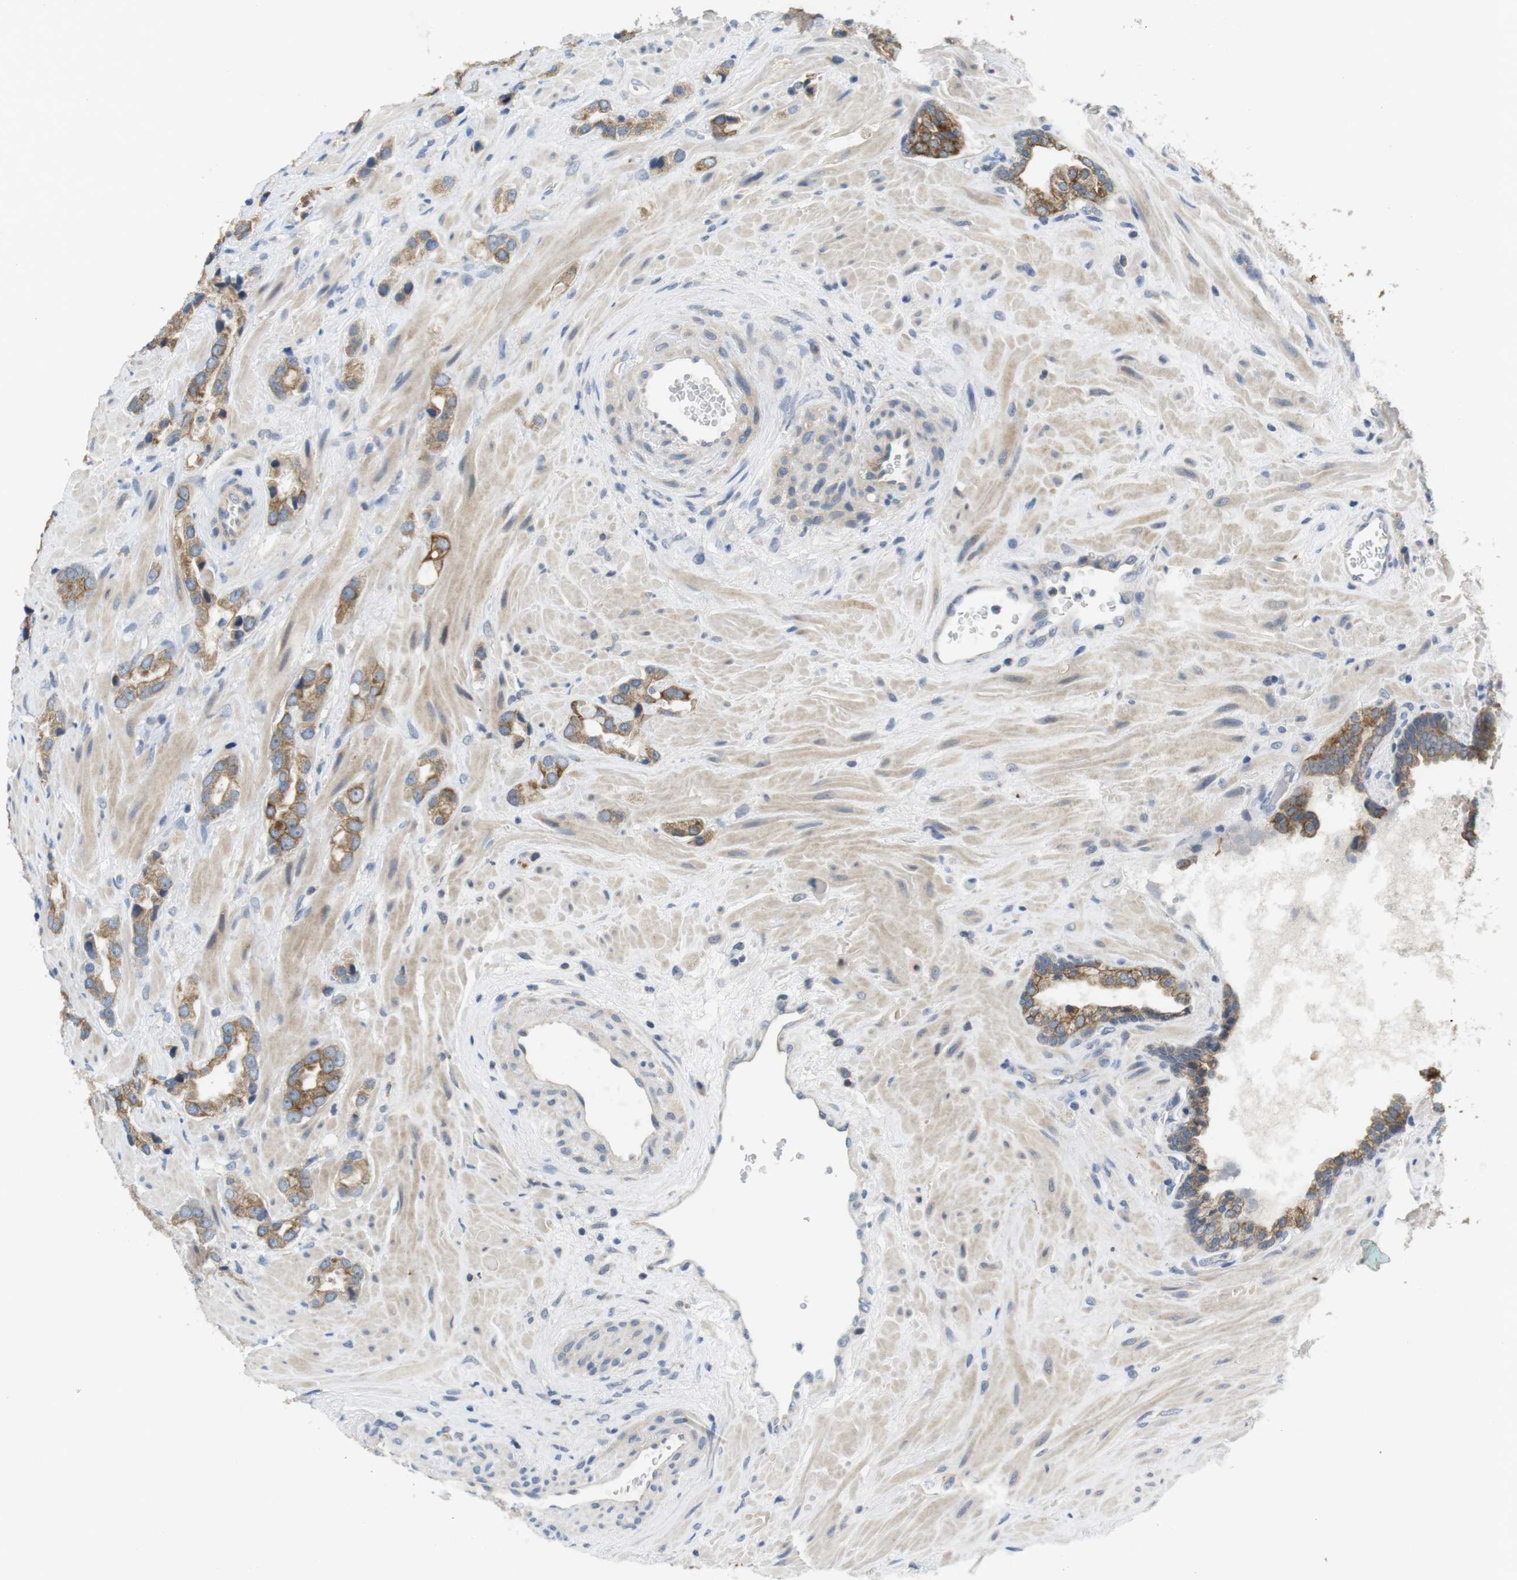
{"staining": {"intensity": "moderate", "quantity": ">75%", "location": "cytoplasmic/membranous"}, "tissue": "prostate cancer", "cell_type": "Tumor cells", "image_type": "cancer", "snomed": [{"axis": "morphology", "description": "Adenocarcinoma, High grade"}, {"axis": "topography", "description": "Prostate"}], "caption": "High-power microscopy captured an immunohistochemistry histopathology image of adenocarcinoma (high-grade) (prostate), revealing moderate cytoplasmic/membranous positivity in approximately >75% of tumor cells.", "gene": "ADGRL3", "patient": {"sex": "male", "age": 64}}